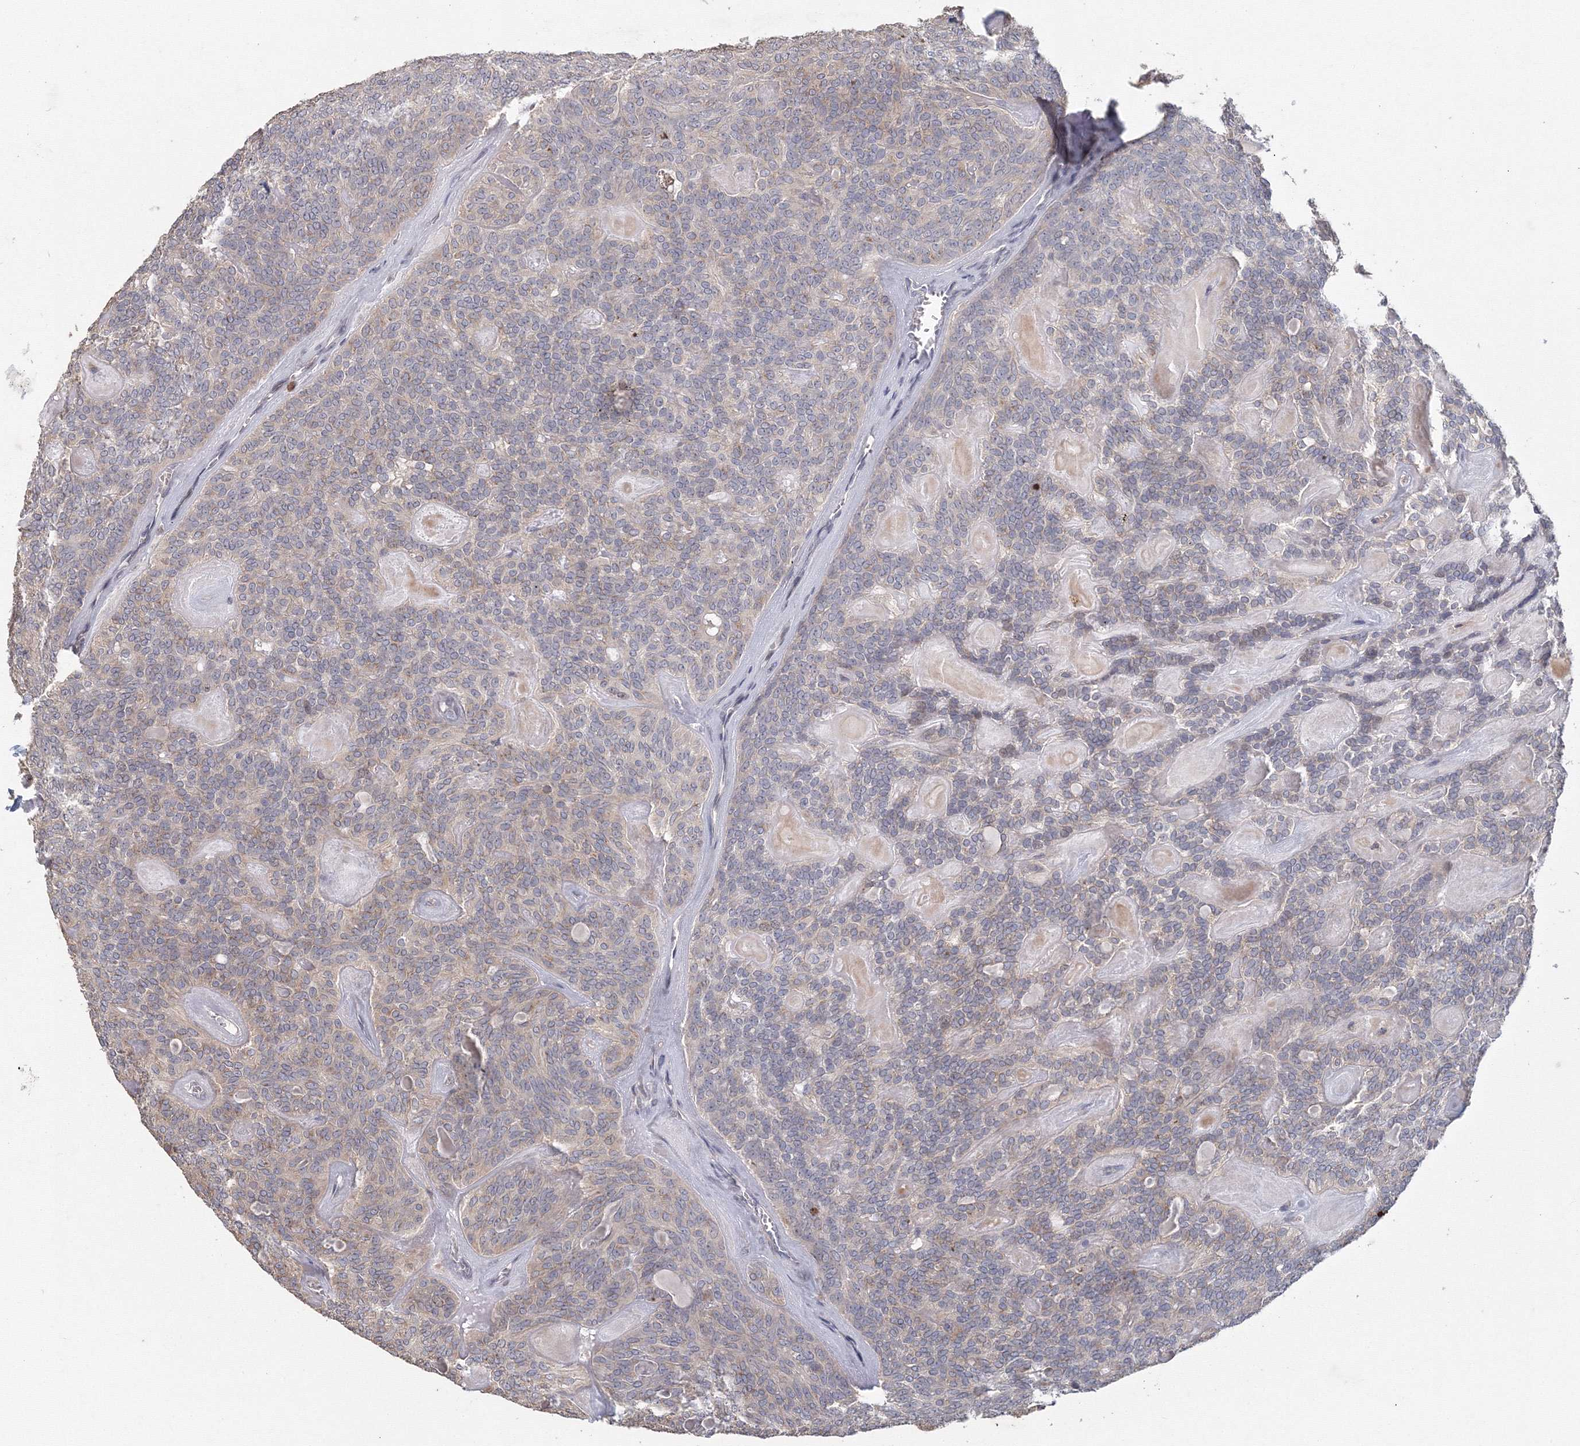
{"staining": {"intensity": "negative", "quantity": "none", "location": "none"}, "tissue": "head and neck cancer", "cell_type": "Tumor cells", "image_type": "cancer", "snomed": [{"axis": "morphology", "description": "Adenocarcinoma, NOS"}, {"axis": "topography", "description": "Head-Neck"}], "caption": "Immunohistochemistry photomicrograph of head and neck cancer (adenocarcinoma) stained for a protein (brown), which shows no positivity in tumor cells. The staining was performed using DAB (3,3'-diaminobenzidine) to visualize the protein expression in brown, while the nuclei were stained in blue with hematoxylin (Magnification: 20x).", "gene": "TACC2", "patient": {"sex": "male", "age": 66}}